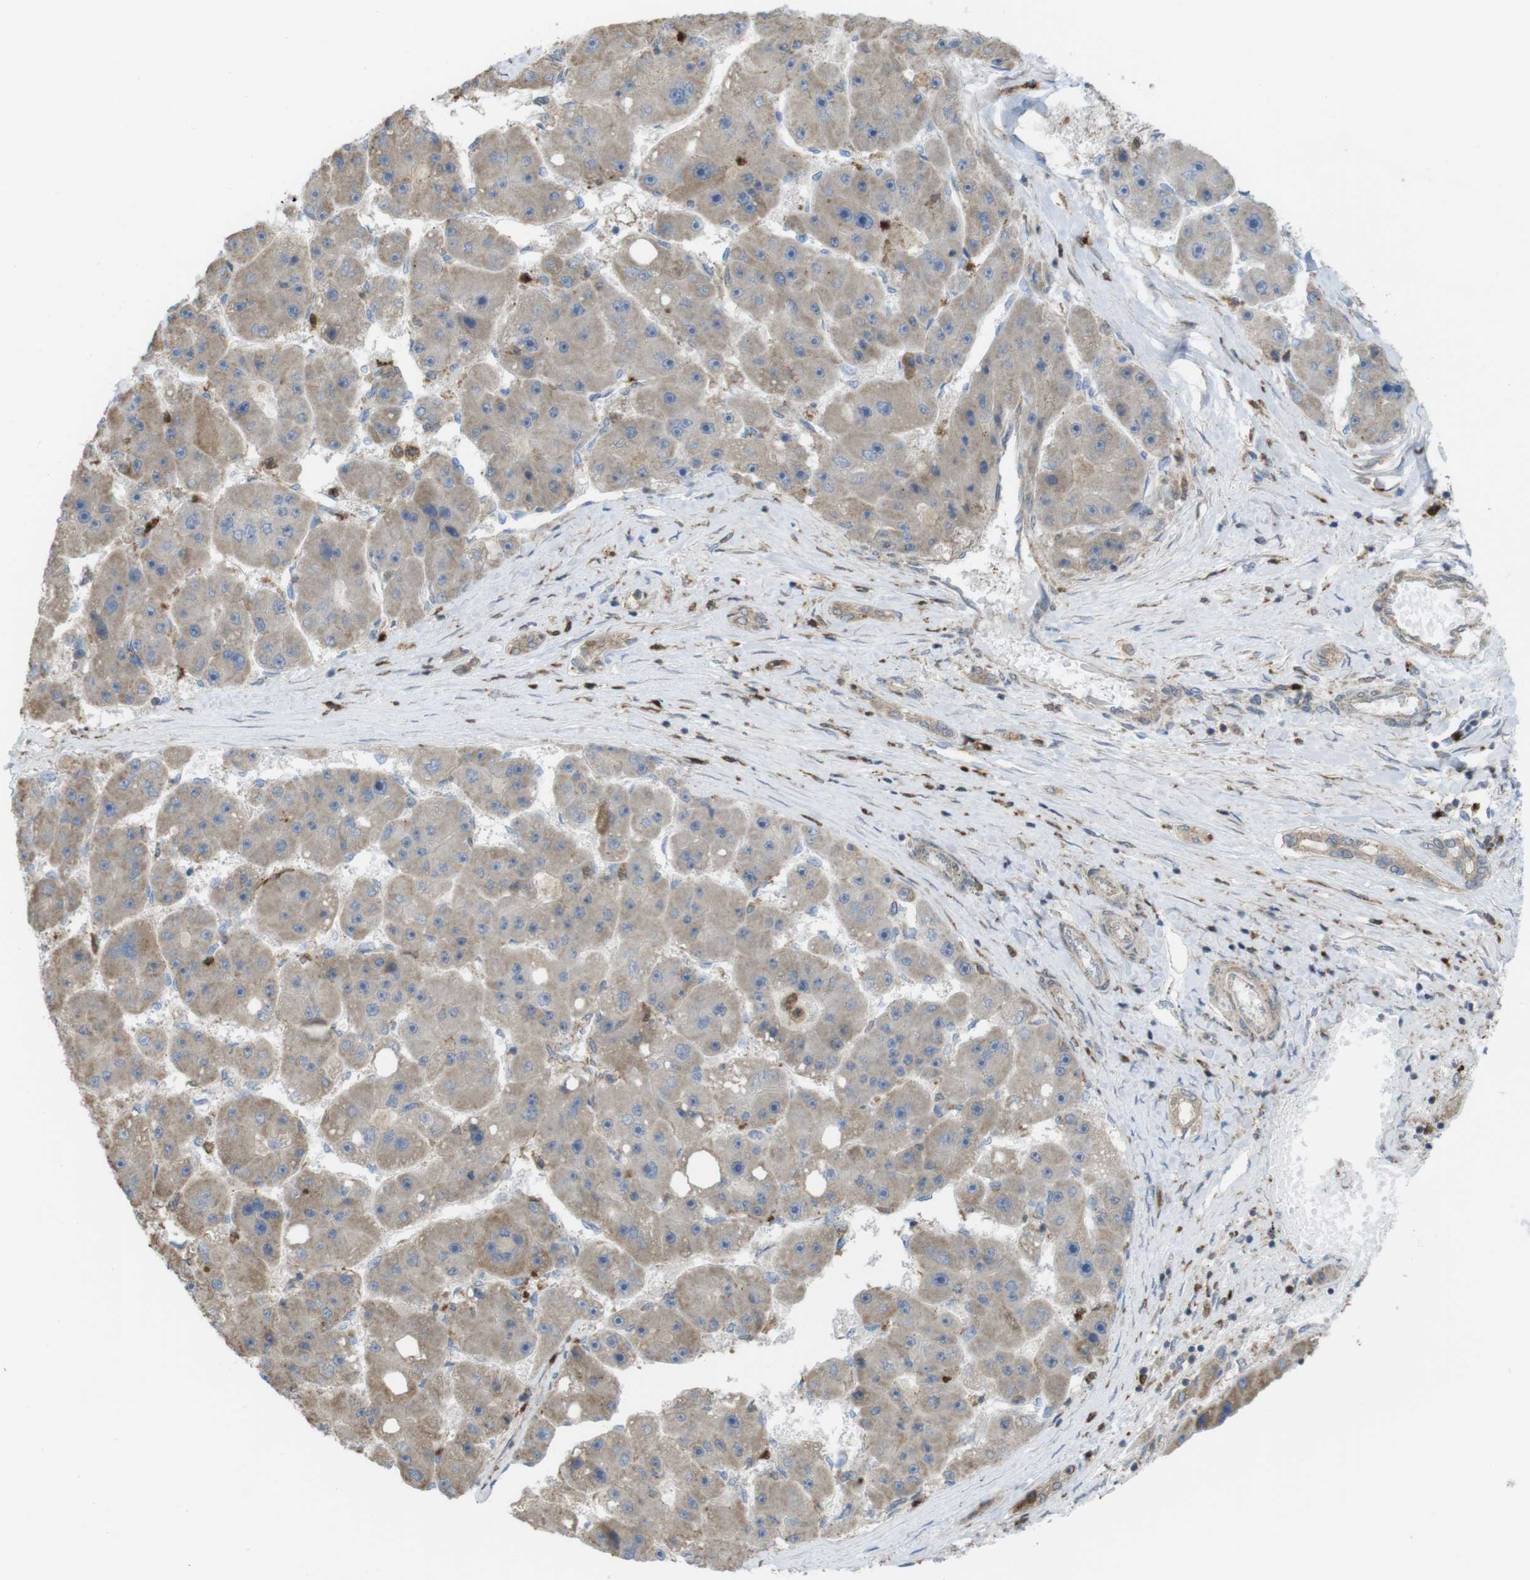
{"staining": {"intensity": "weak", "quantity": ">75%", "location": "cytoplasmic/membranous"}, "tissue": "liver cancer", "cell_type": "Tumor cells", "image_type": "cancer", "snomed": [{"axis": "morphology", "description": "Carcinoma, Hepatocellular, NOS"}, {"axis": "topography", "description": "Liver"}], "caption": "Tumor cells reveal low levels of weak cytoplasmic/membranous expression in approximately >75% of cells in liver hepatocellular carcinoma.", "gene": "PRKCD", "patient": {"sex": "female", "age": 61}}